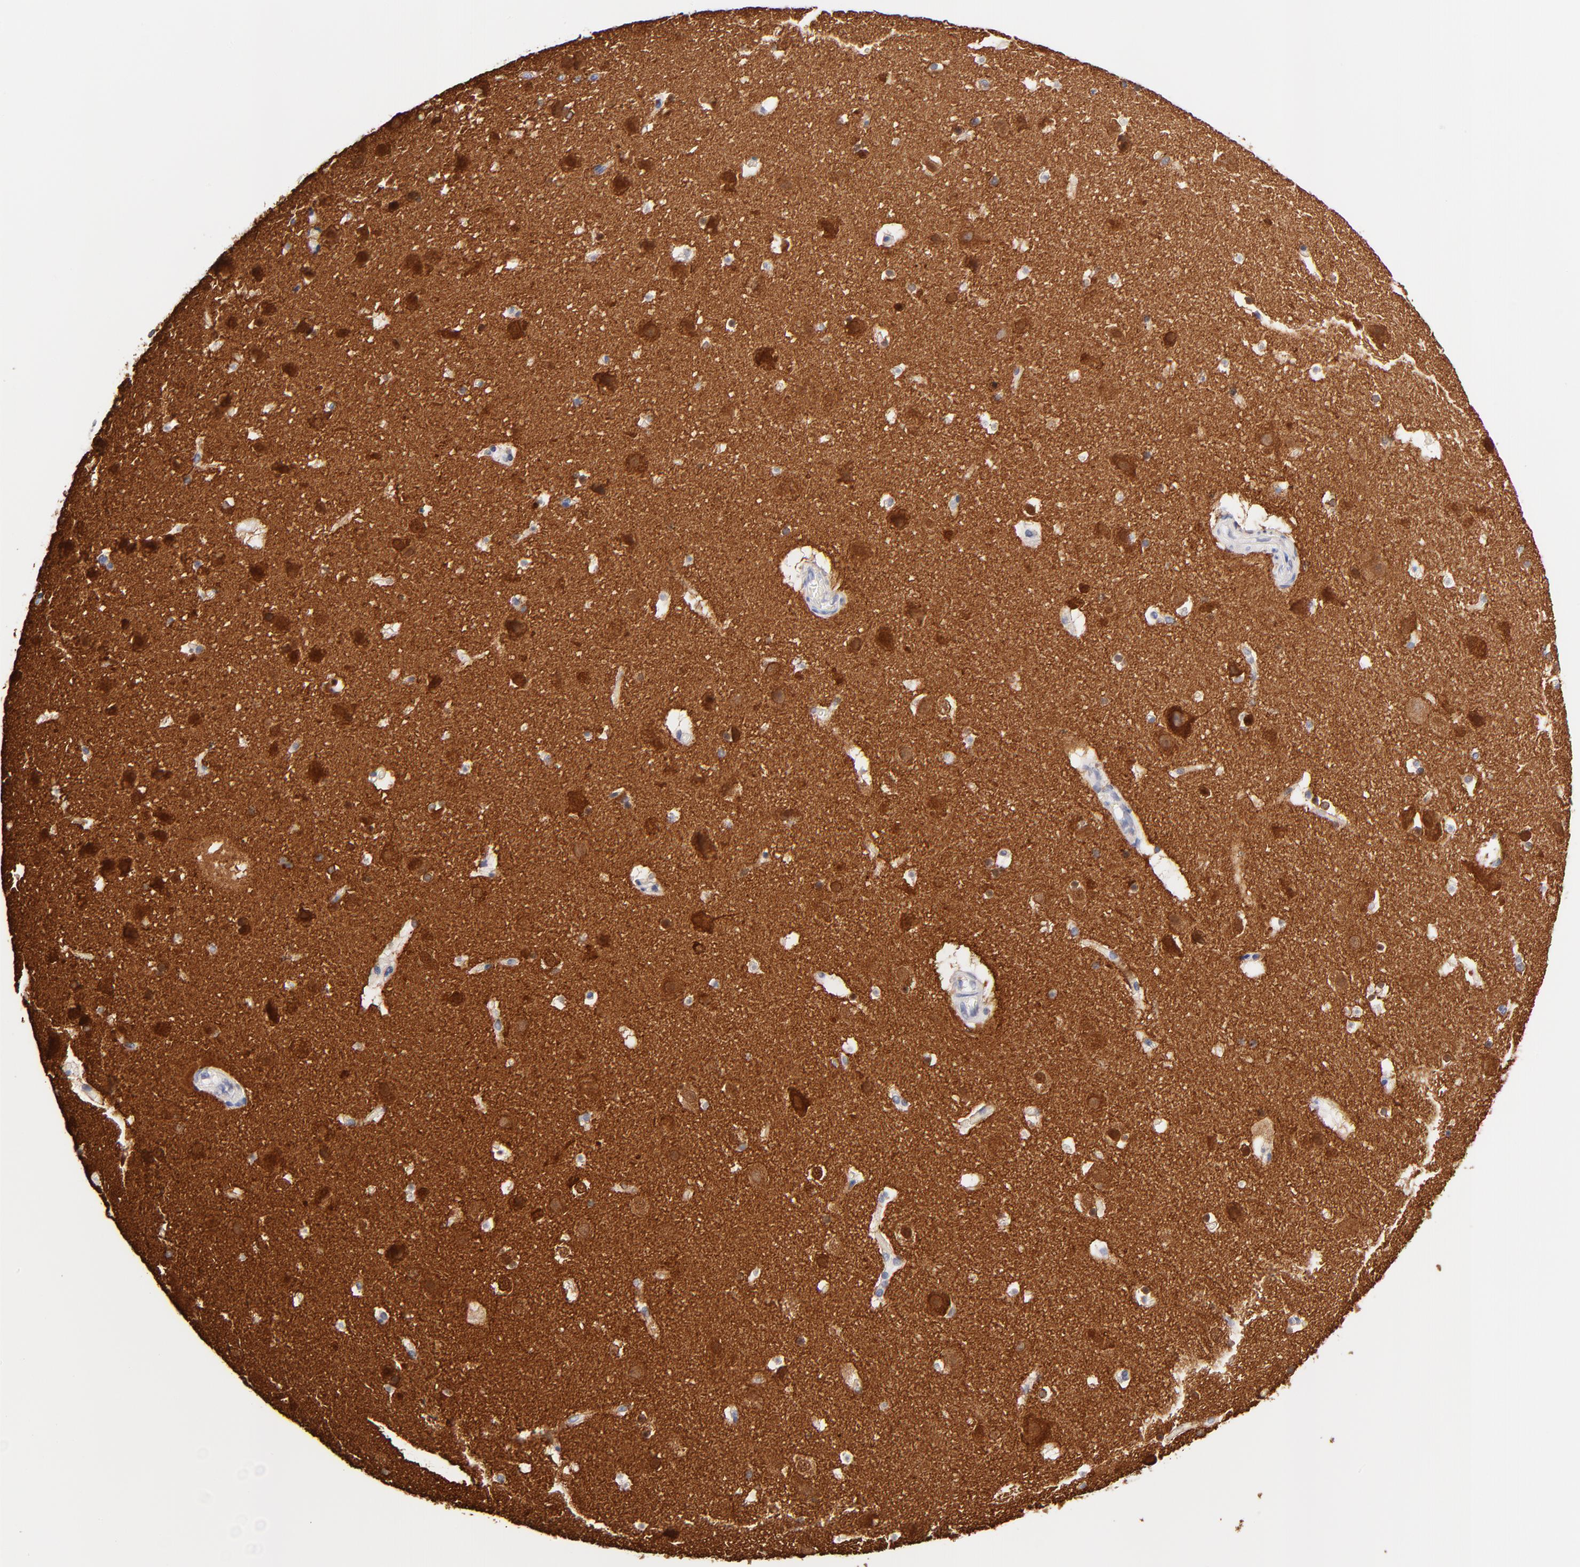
{"staining": {"intensity": "weak", "quantity": "25%-75%", "location": "cytoplasmic/membranous"}, "tissue": "cerebral cortex", "cell_type": "Endothelial cells", "image_type": "normal", "snomed": [{"axis": "morphology", "description": "Normal tissue, NOS"}, {"axis": "topography", "description": "Cerebral cortex"}], "caption": "A high-resolution micrograph shows immunohistochemistry staining of normal cerebral cortex, which displays weak cytoplasmic/membranous staining in about 25%-75% of endothelial cells. (IHC, brightfield microscopy, high magnification).", "gene": "FAM117B", "patient": {"sex": "male", "age": 45}}